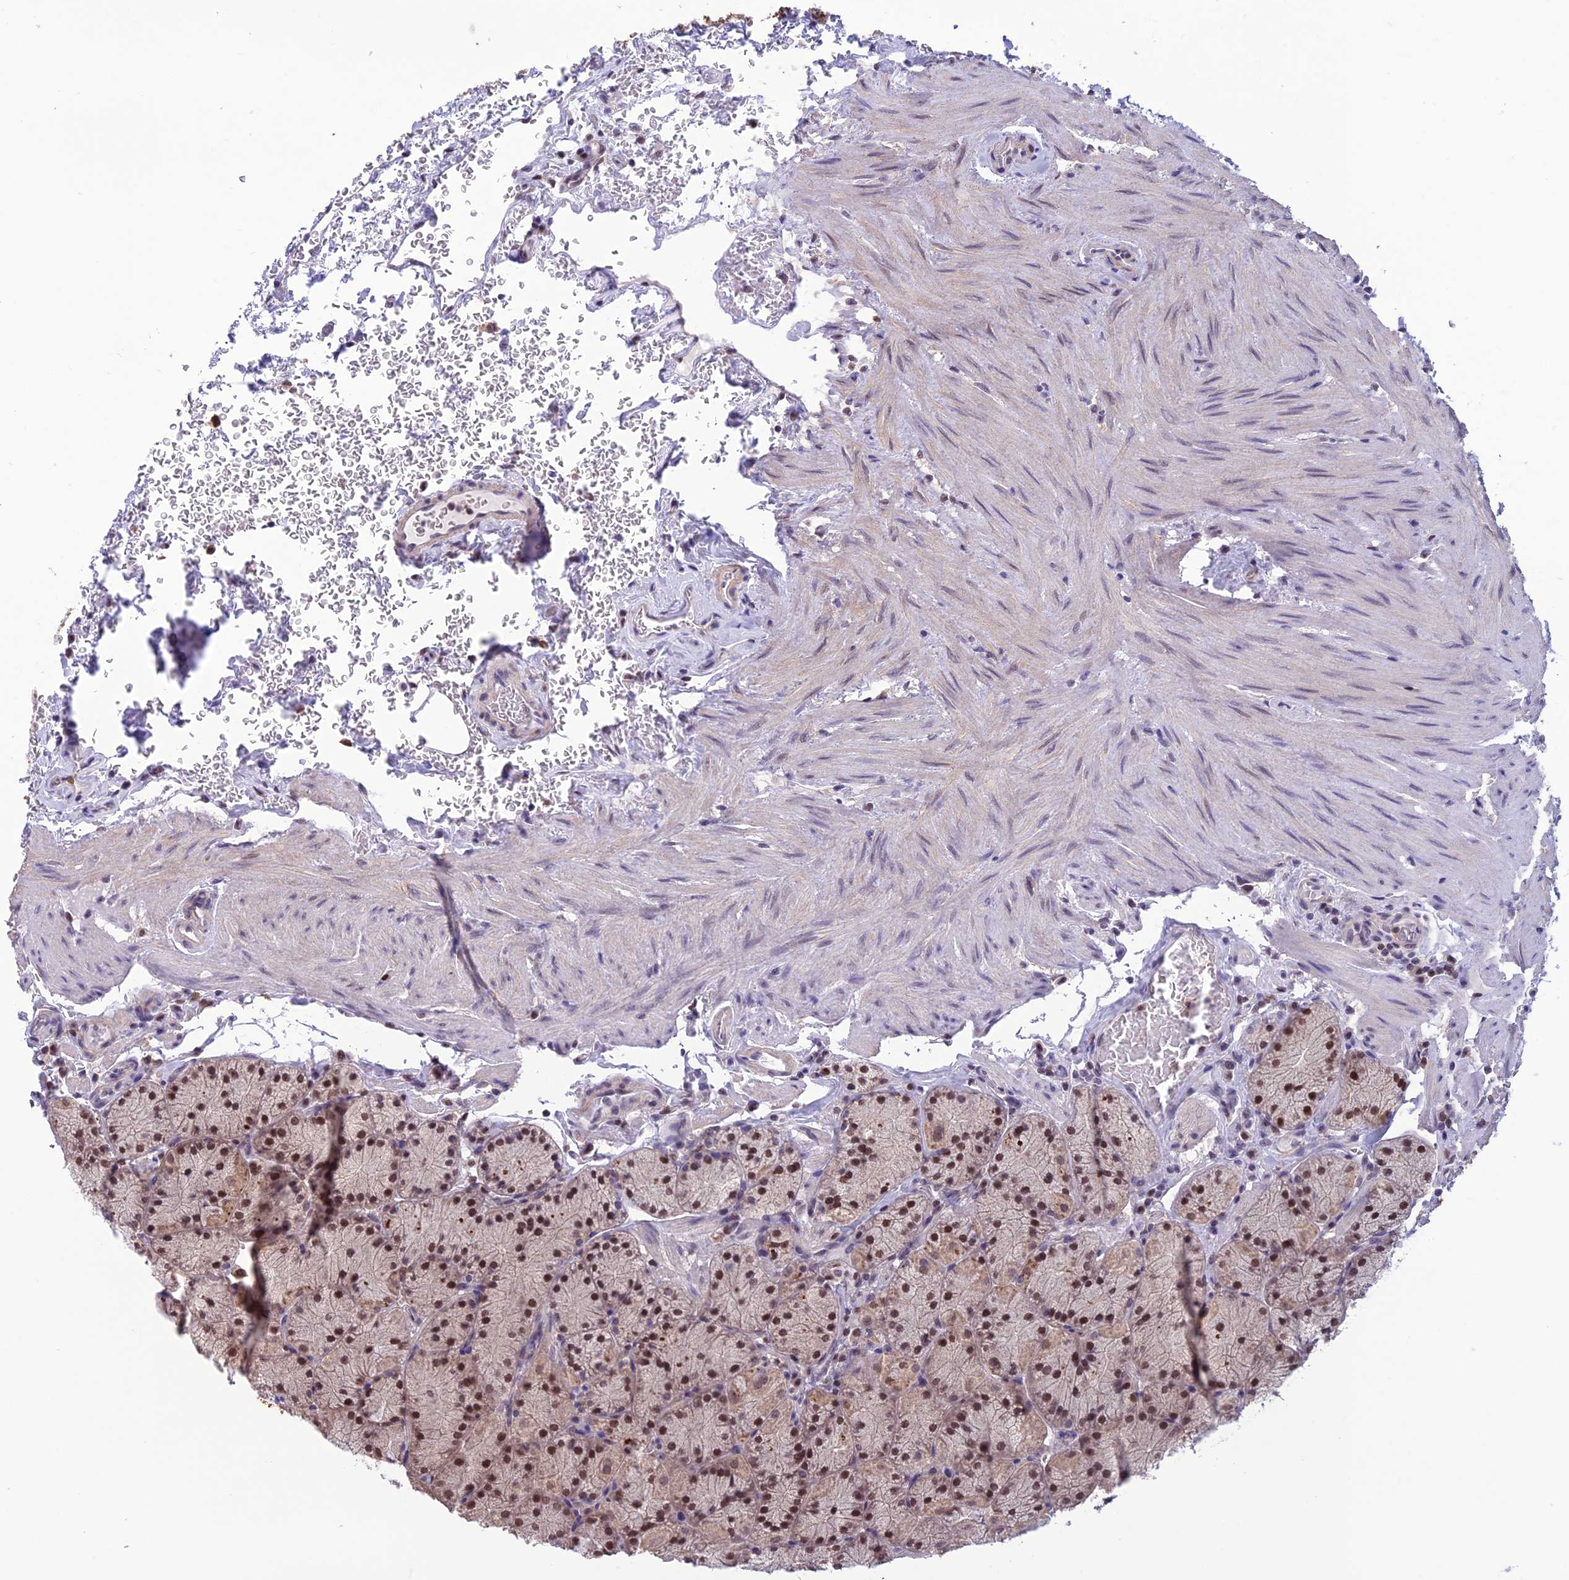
{"staining": {"intensity": "strong", "quantity": "25%-75%", "location": "cytoplasmic/membranous,nuclear"}, "tissue": "stomach", "cell_type": "Glandular cells", "image_type": "normal", "snomed": [{"axis": "morphology", "description": "Normal tissue, NOS"}, {"axis": "topography", "description": "Stomach, upper"}, {"axis": "topography", "description": "Stomach, lower"}], "caption": "A micrograph showing strong cytoplasmic/membranous,nuclear positivity in about 25%-75% of glandular cells in benign stomach, as visualized by brown immunohistochemical staining.", "gene": "MIS12", "patient": {"sex": "male", "age": 80}}